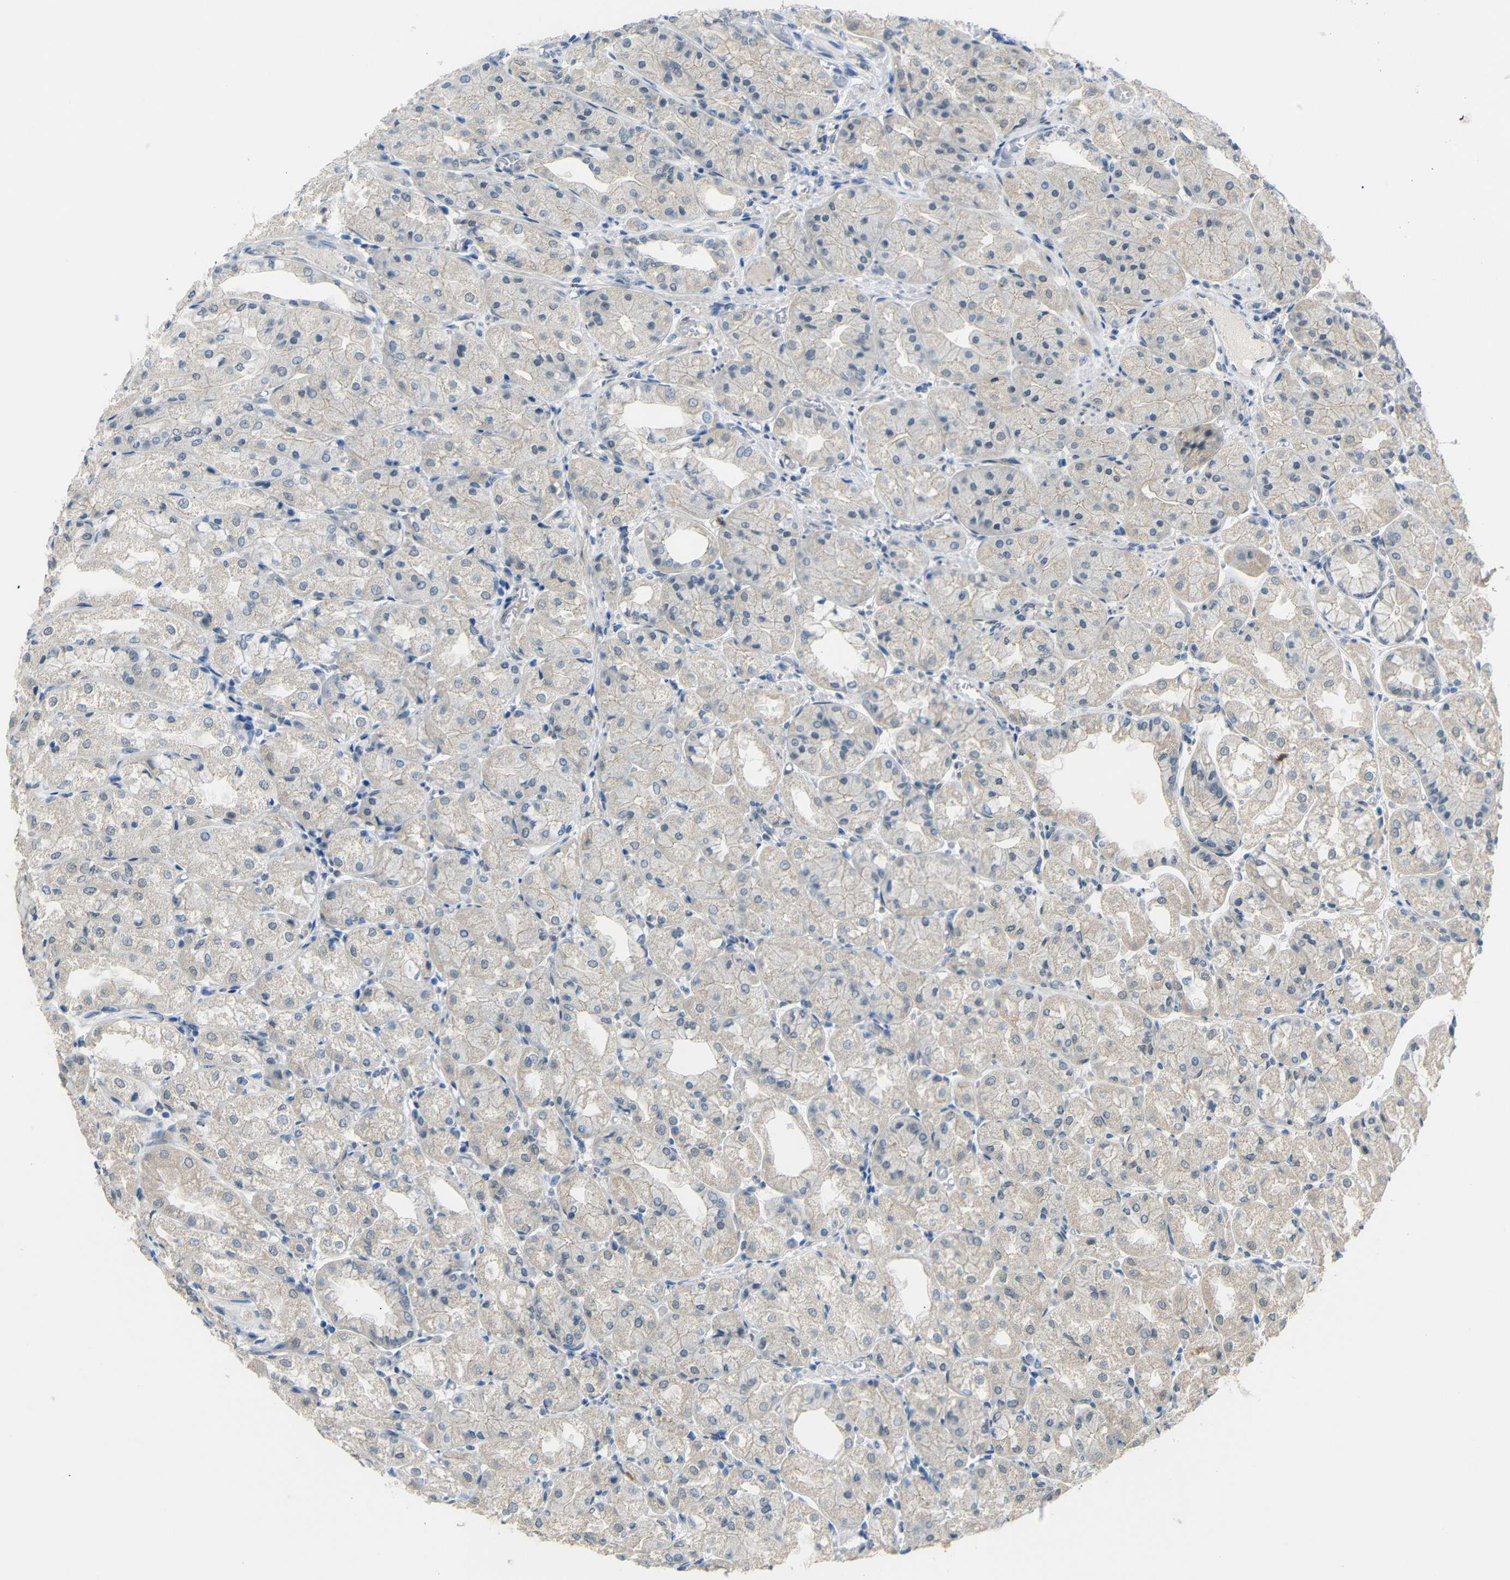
{"staining": {"intensity": "weak", "quantity": "25%-75%", "location": "cytoplasmic/membranous"}, "tissue": "stomach", "cell_type": "Glandular cells", "image_type": "normal", "snomed": [{"axis": "morphology", "description": "Normal tissue, NOS"}, {"axis": "topography", "description": "Stomach, upper"}], "caption": "Benign stomach shows weak cytoplasmic/membranous positivity in approximately 25%-75% of glandular cells, visualized by immunohistochemistry.", "gene": "GPR158", "patient": {"sex": "male", "age": 72}}